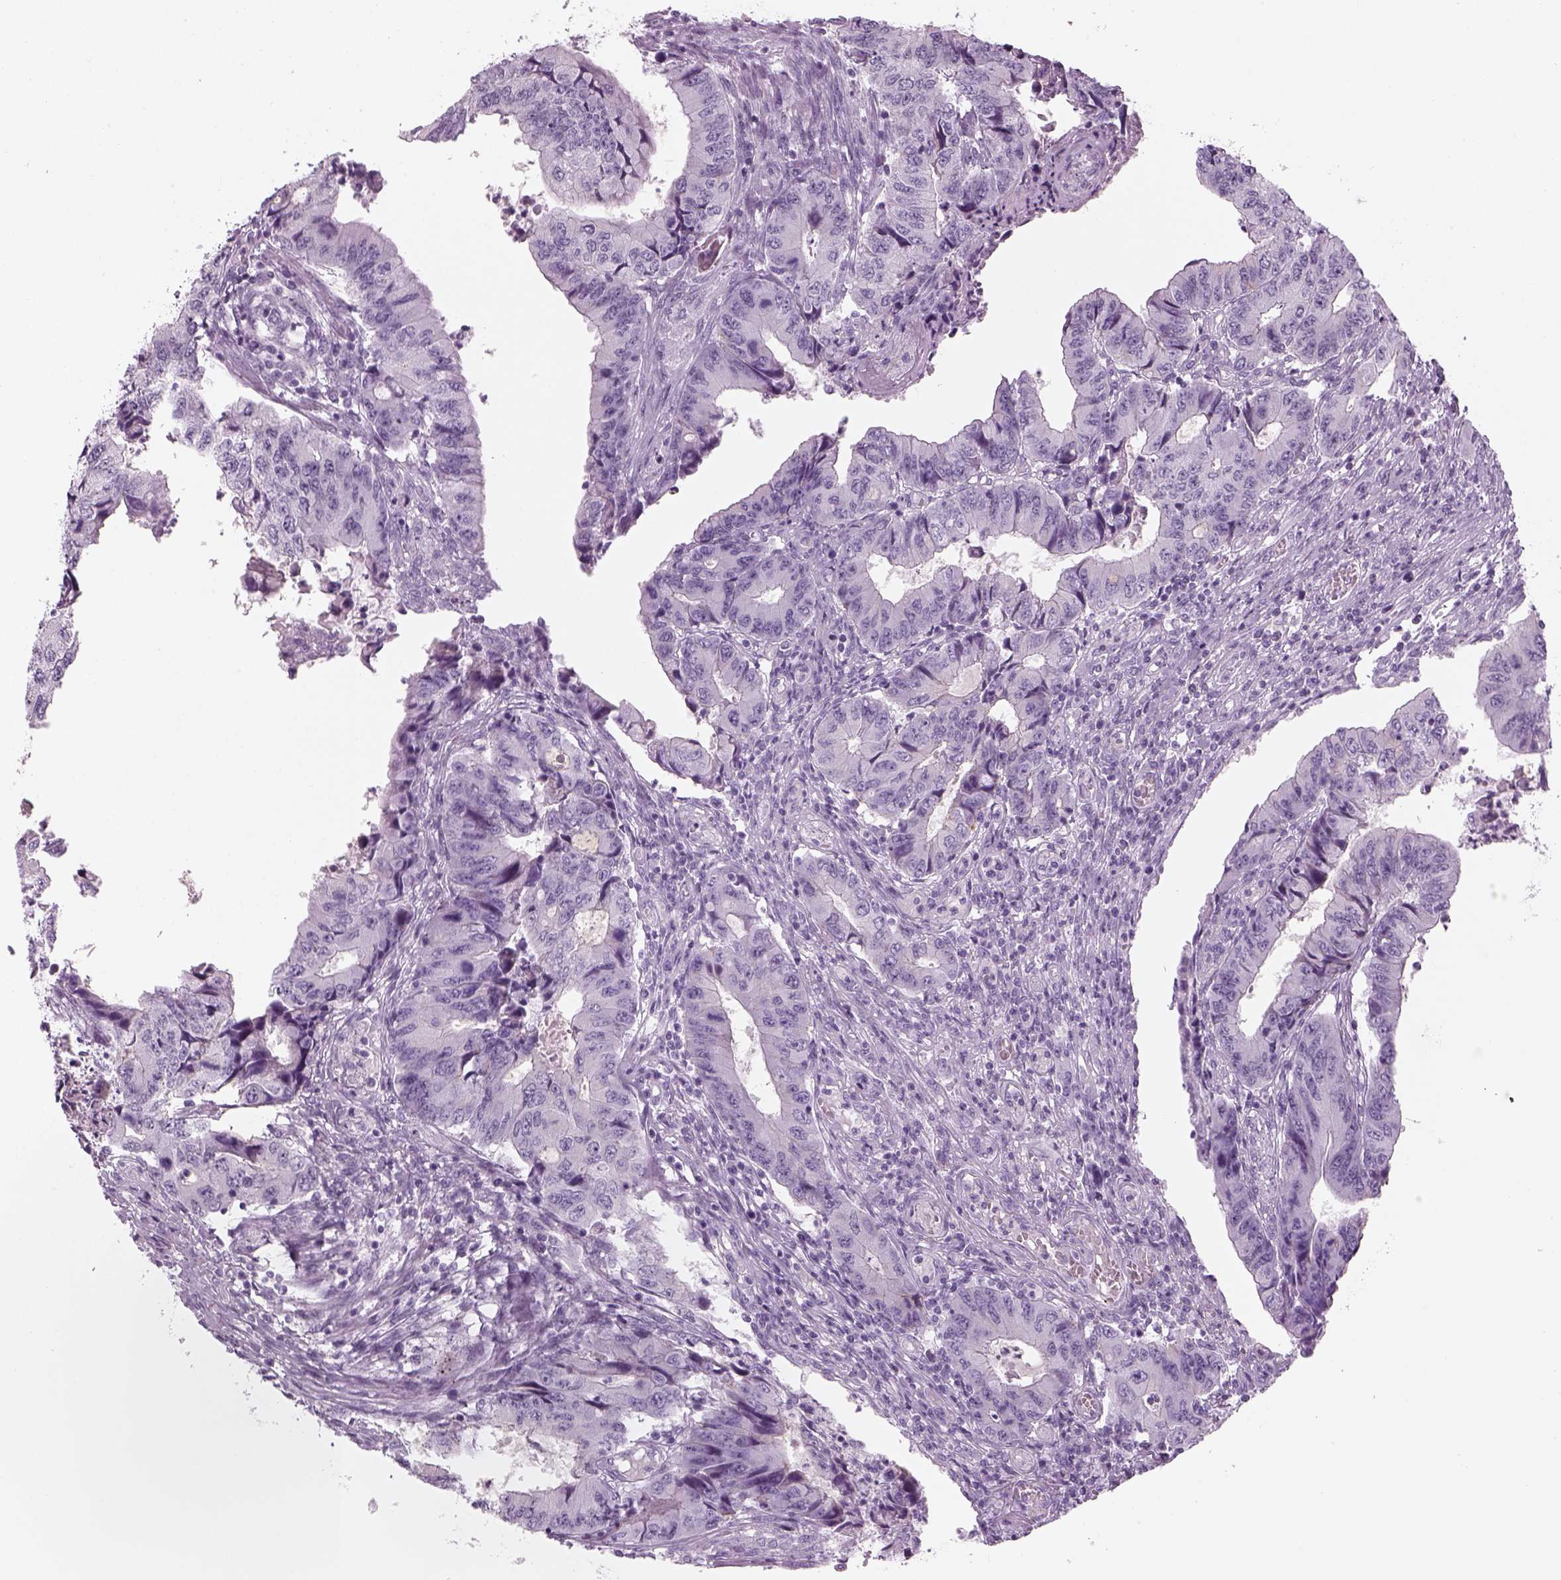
{"staining": {"intensity": "negative", "quantity": "none", "location": "none"}, "tissue": "colorectal cancer", "cell_type": "Tumor cells", "image_type": "cancer", "snomed": [{"axis": "morphology", "description": "Adenocarcinoma, NOS"}, {"axis": "topography", "description": "Colon"}], "caption": "This is an immunohistochemistry image of adenocarcinoma (colorectal). There is no staining in tumor cells.", "gene": "SAG", "patient": {"sex": "male", "age": 53}}